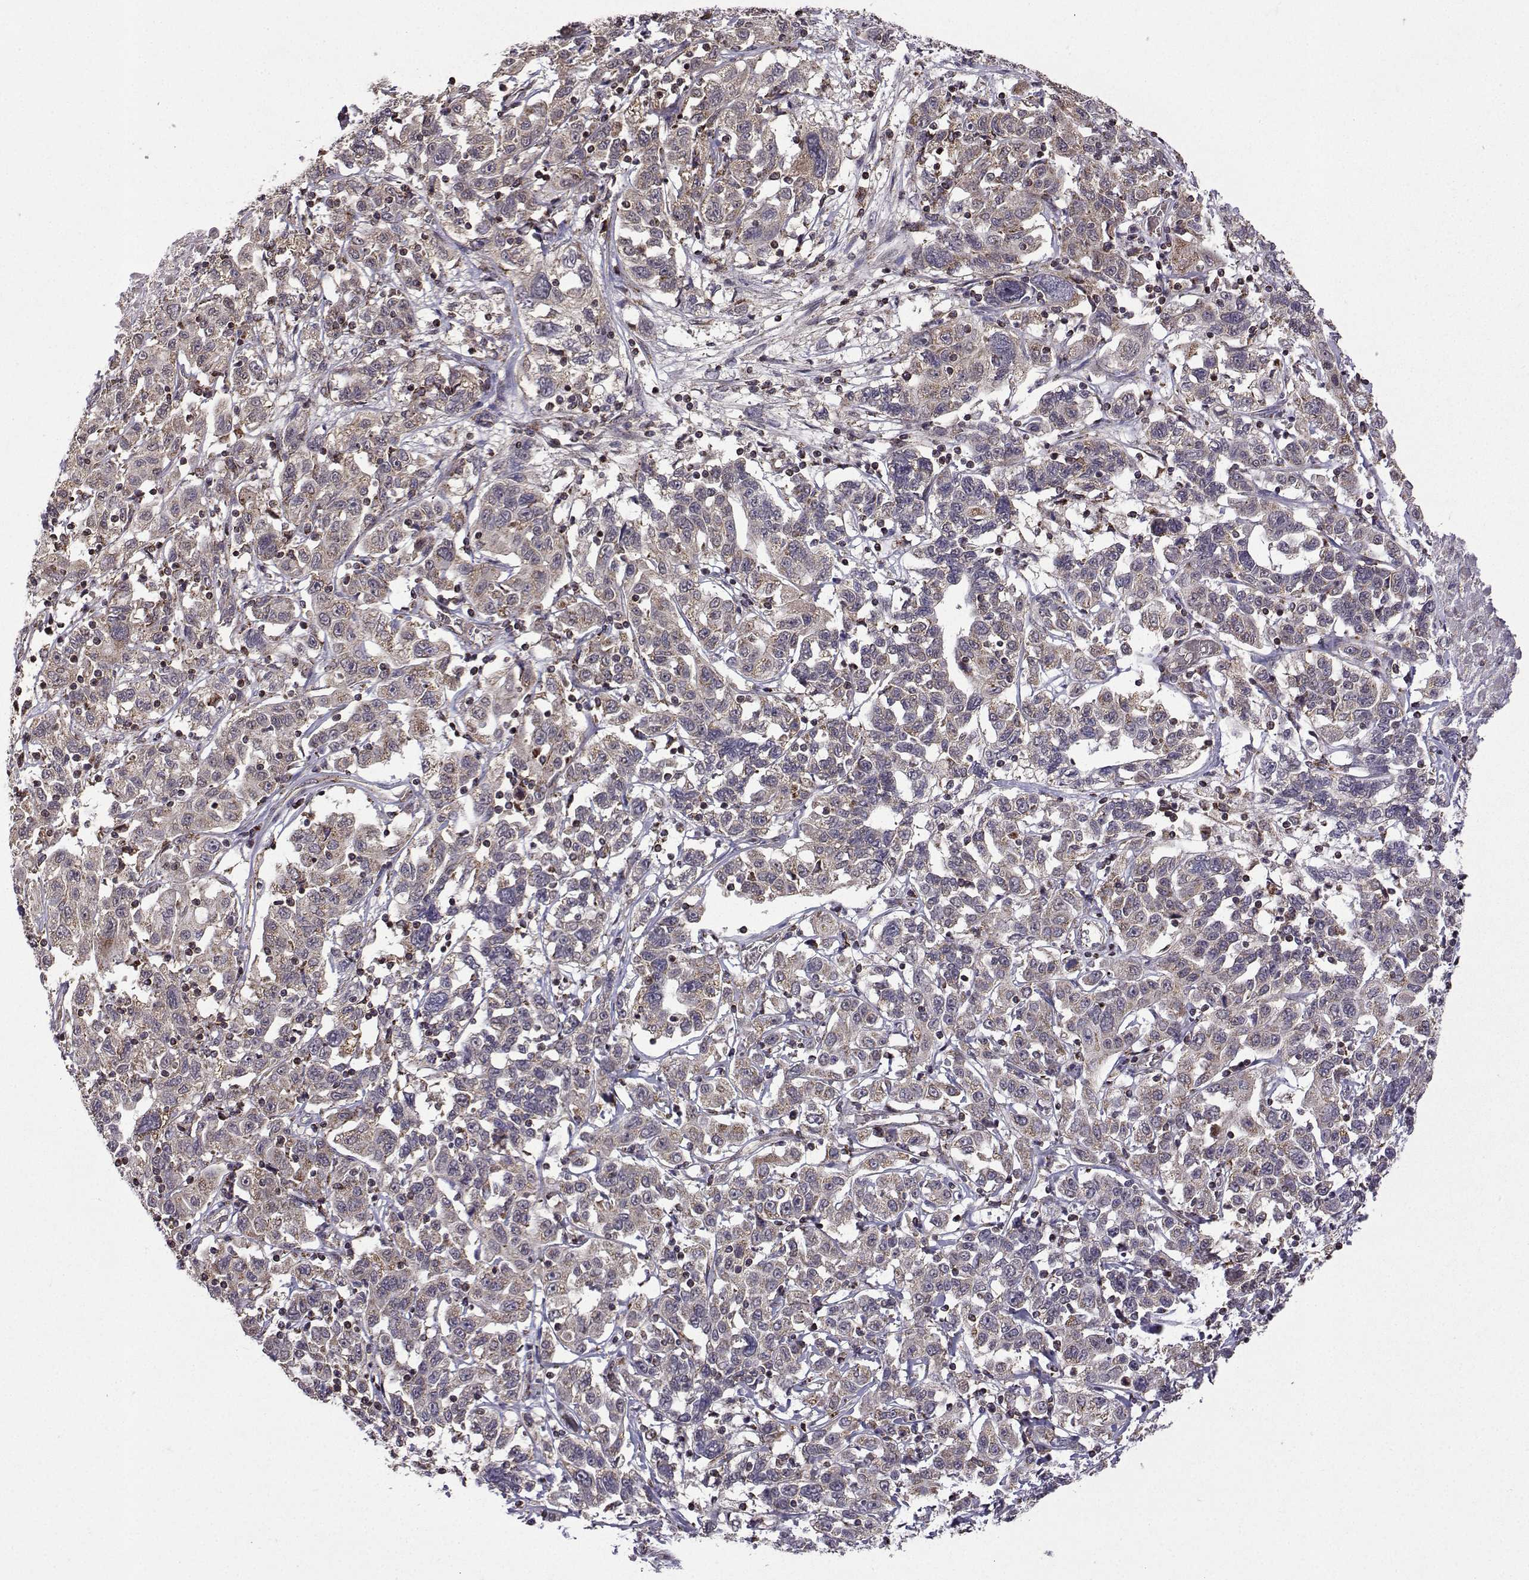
{"staining": {"intensity": "weak", "quantity": "25%-75%", "location": "cytoplasmic/membranous"}, "tissue": "liver cancer", "cell_type": "Tumor cells", "image_type": "cancer", "snomed": [{"axis": "morphology", "description": "Adenocarcinoma, NOS"}, {"axis": "morphology", "description": "Cholangiocarcinoma"}, {"axis": "topography", "description": "Liver"}], "caption": "The immunohistochemical stain shows weak cytoplasmic/membranous positivity in tumor cells of liver cancer (cholangiocarcinoma) tissue. (DAB (3,3'-diaminobenzidine) IHC, brown staining for protein, blue staining for nuclei).", "gene": "TAB2", "patient": {"sex": "male", "age": 64}}